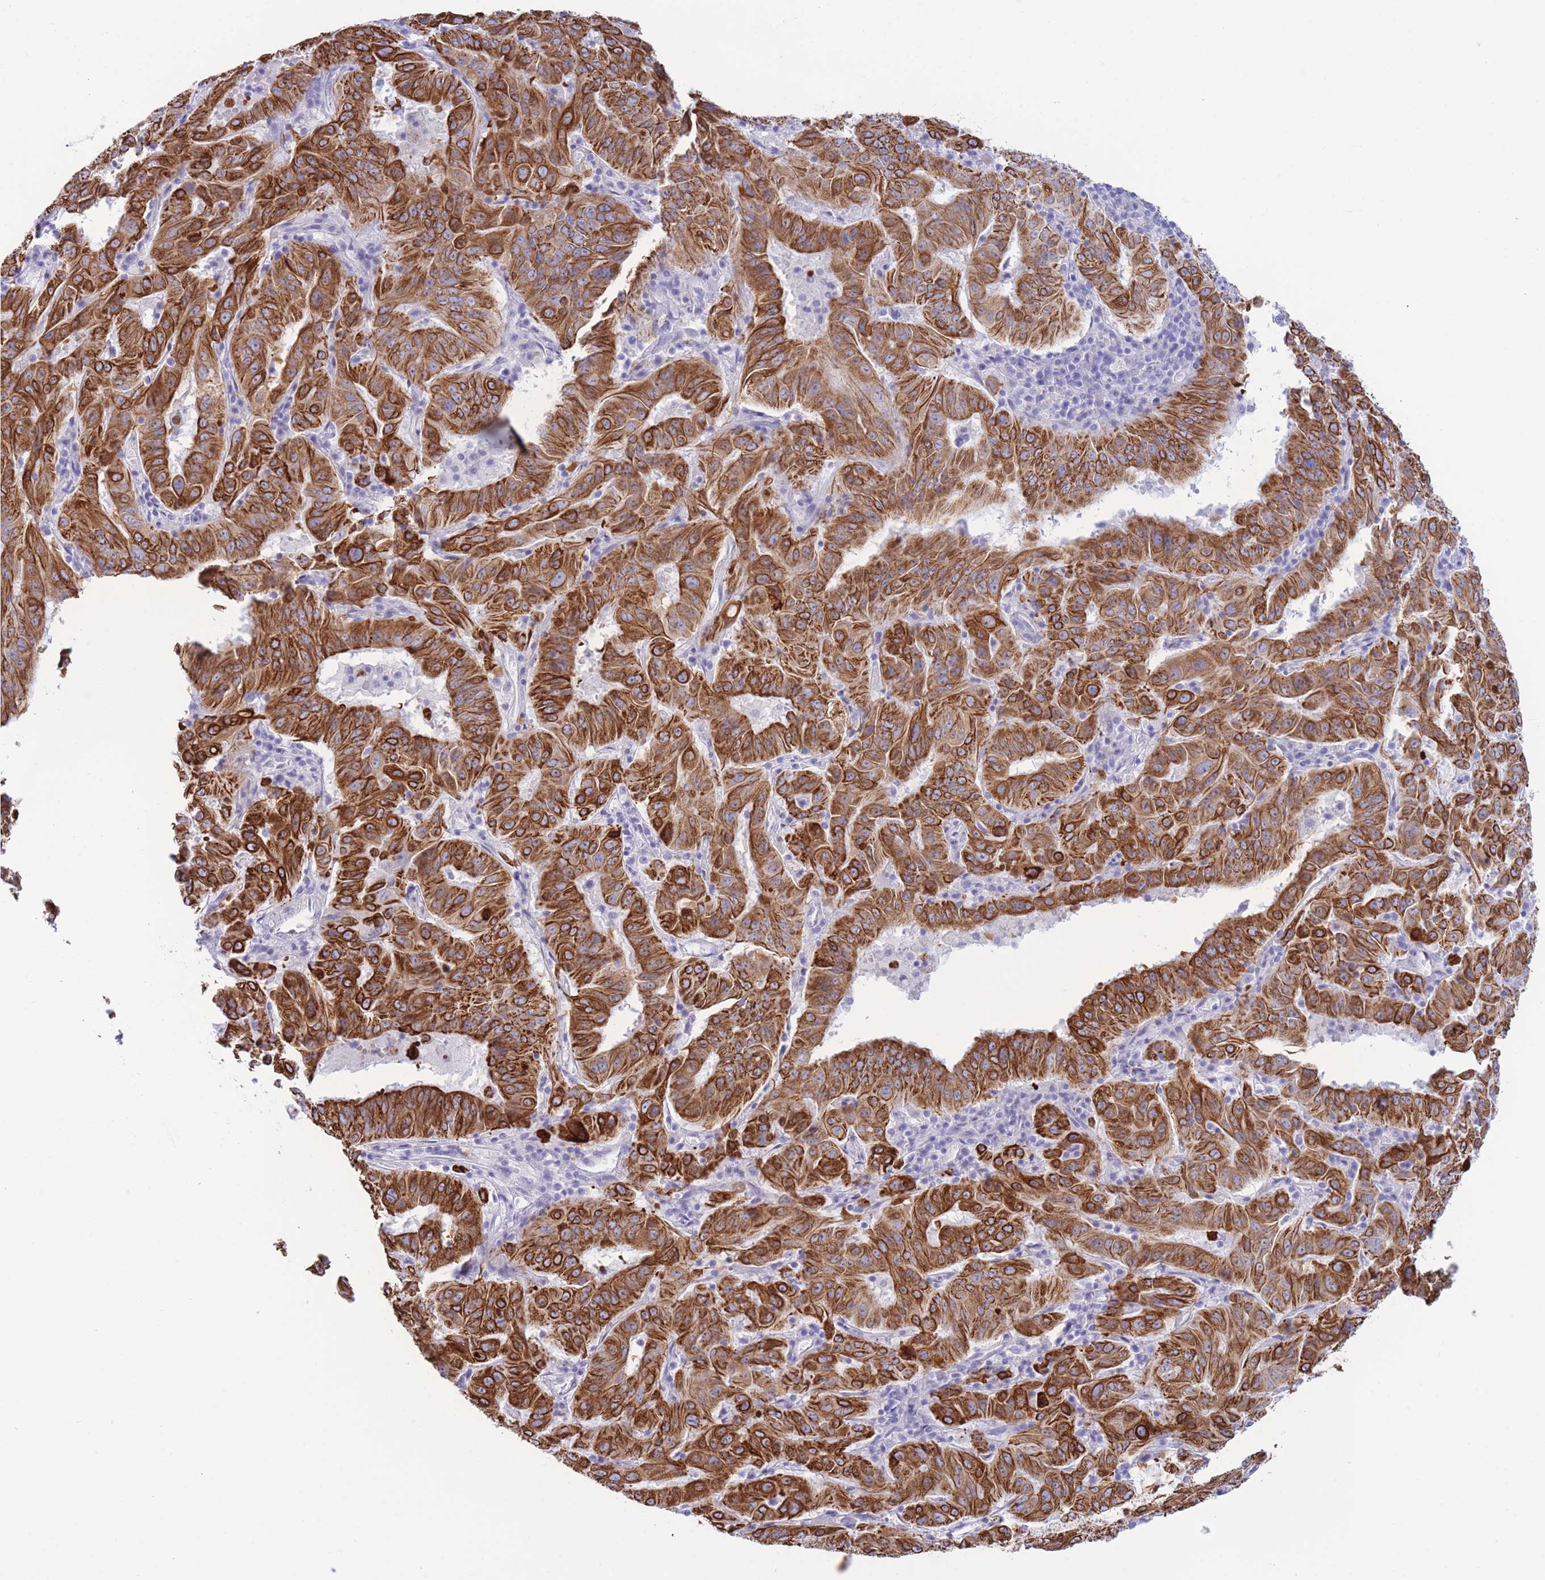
{"staining": {"intensity": "strong", "quantity": ">75%", "location": "cytoplasmic/membranous"}, "tissue": "pancreatic cancer", "cell_type": "Tumor cells", "image_type": "cancer", "snomed": [{"axis": "morphology", "description": "Adenocarcinoma, NOS"}, {"axis": "topography", "description": "Pancreas"}], "caption": "There is high levels of strong cytoplasmic/membranous positivity in tumor cells of pancreatic cancer (adenocarcinoma), as demonstrated by immunohistochemical staining (brown color).", "gene": "VWA8", "patient": {"sex": "male", "age": 63}}